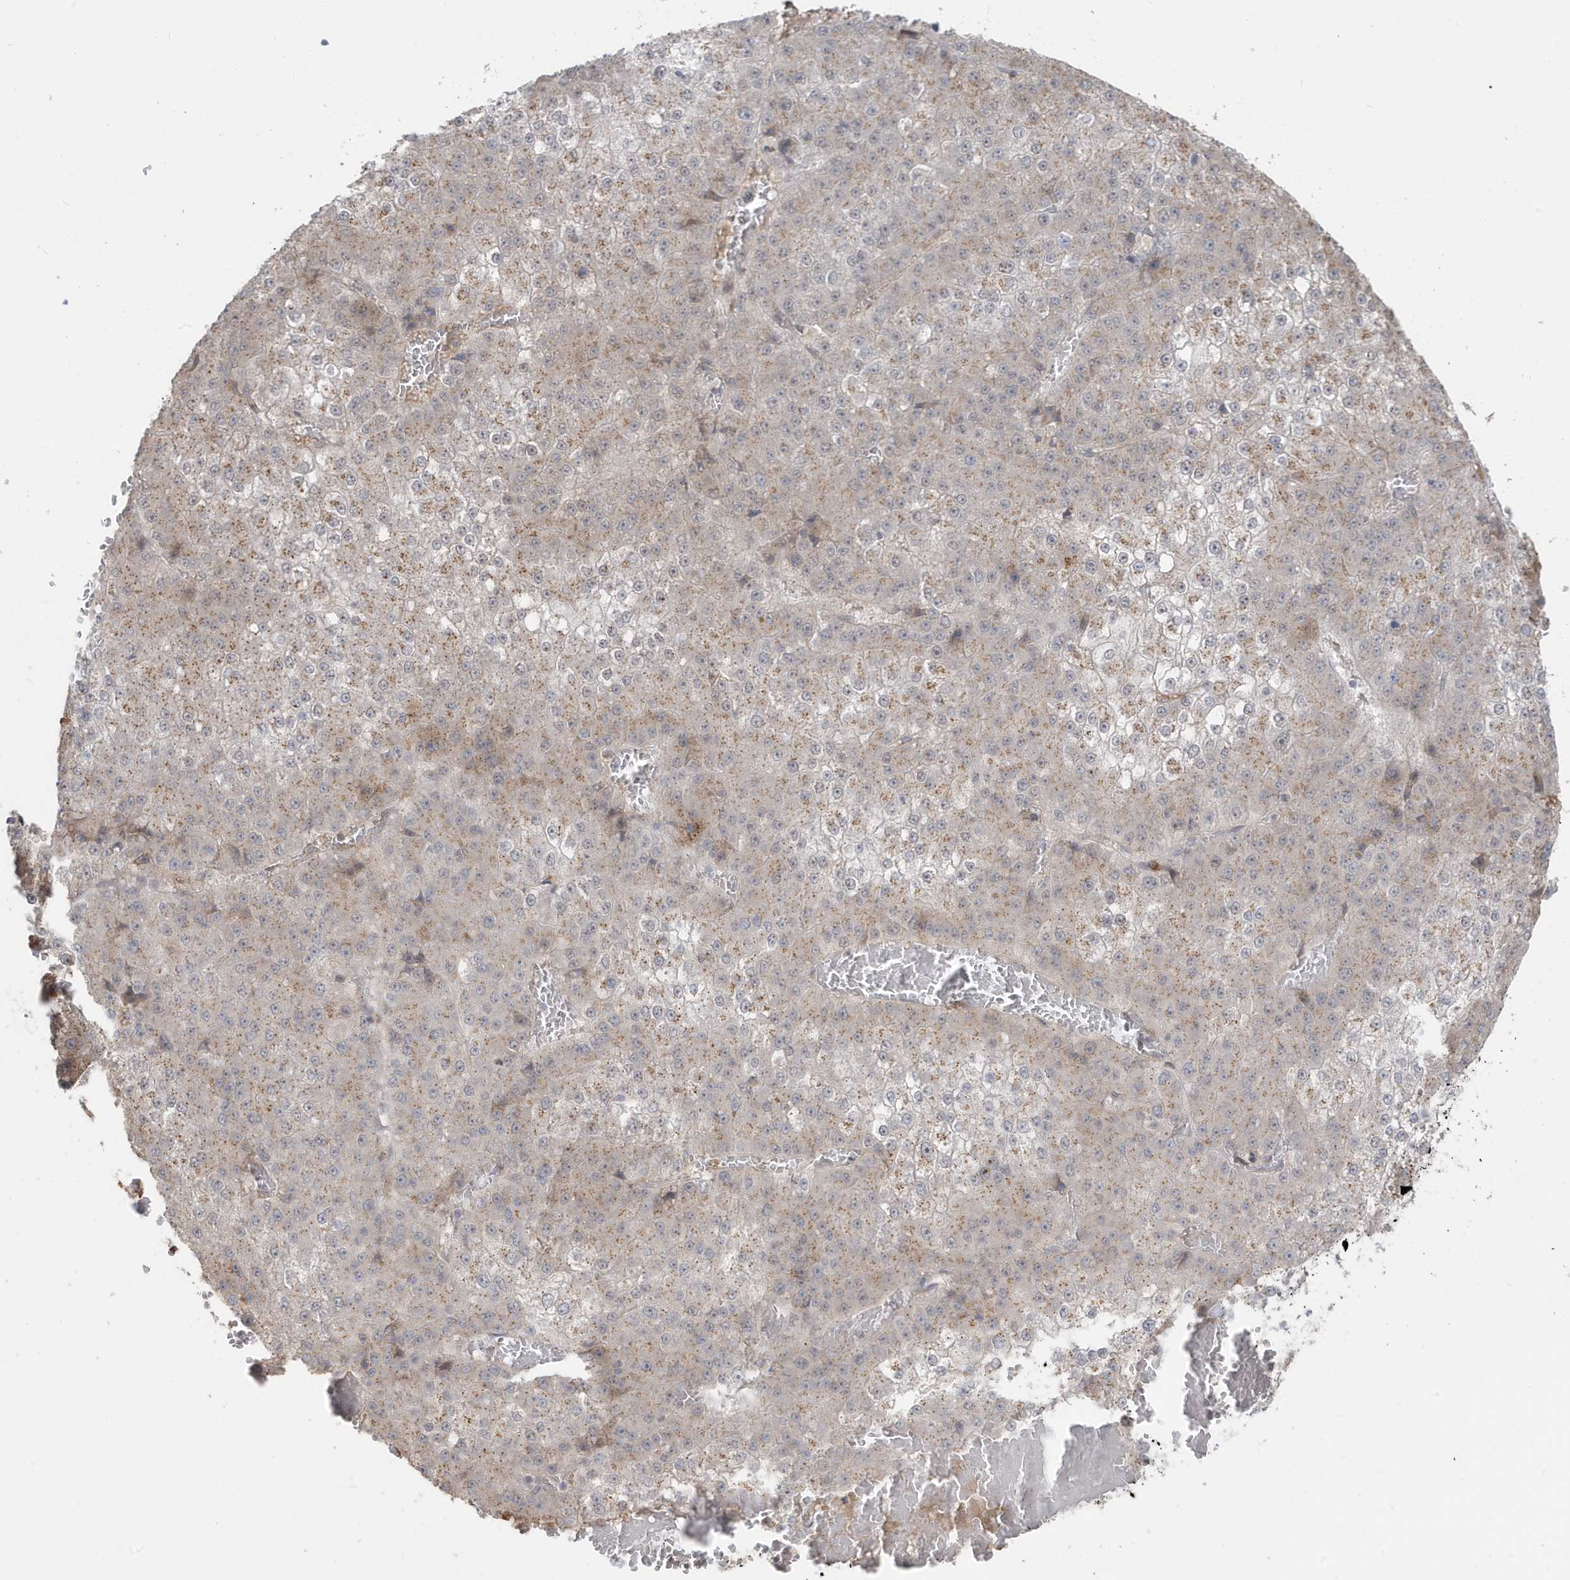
{"staining": {"intensity": "moderate", "quantity": ">75%", "location": "cytoplasmic/membranous"}, "tissue": "liver cancer", "cell_type": "Tumor cells", "image_type": "cancer", "snomed": [{"axis": "morphology", "description": "Carcinoma, Hepatocellular, NOS"}, {"axis": "topography", "description": "Liver"}], "caption": "Immunohistochemistry (IHC) (DAB (3,3'-diaminobenzidine)) staining of hepatocellular carcinoma (liver) exhibits moderate cytoplasmic/membranous protein expression in approximately >75% of tumor cells. (Brightfield microscopy of DAB IHC at high magnification).", "gene": "RER1", "patient": {"sex": "female", "age": 73}}